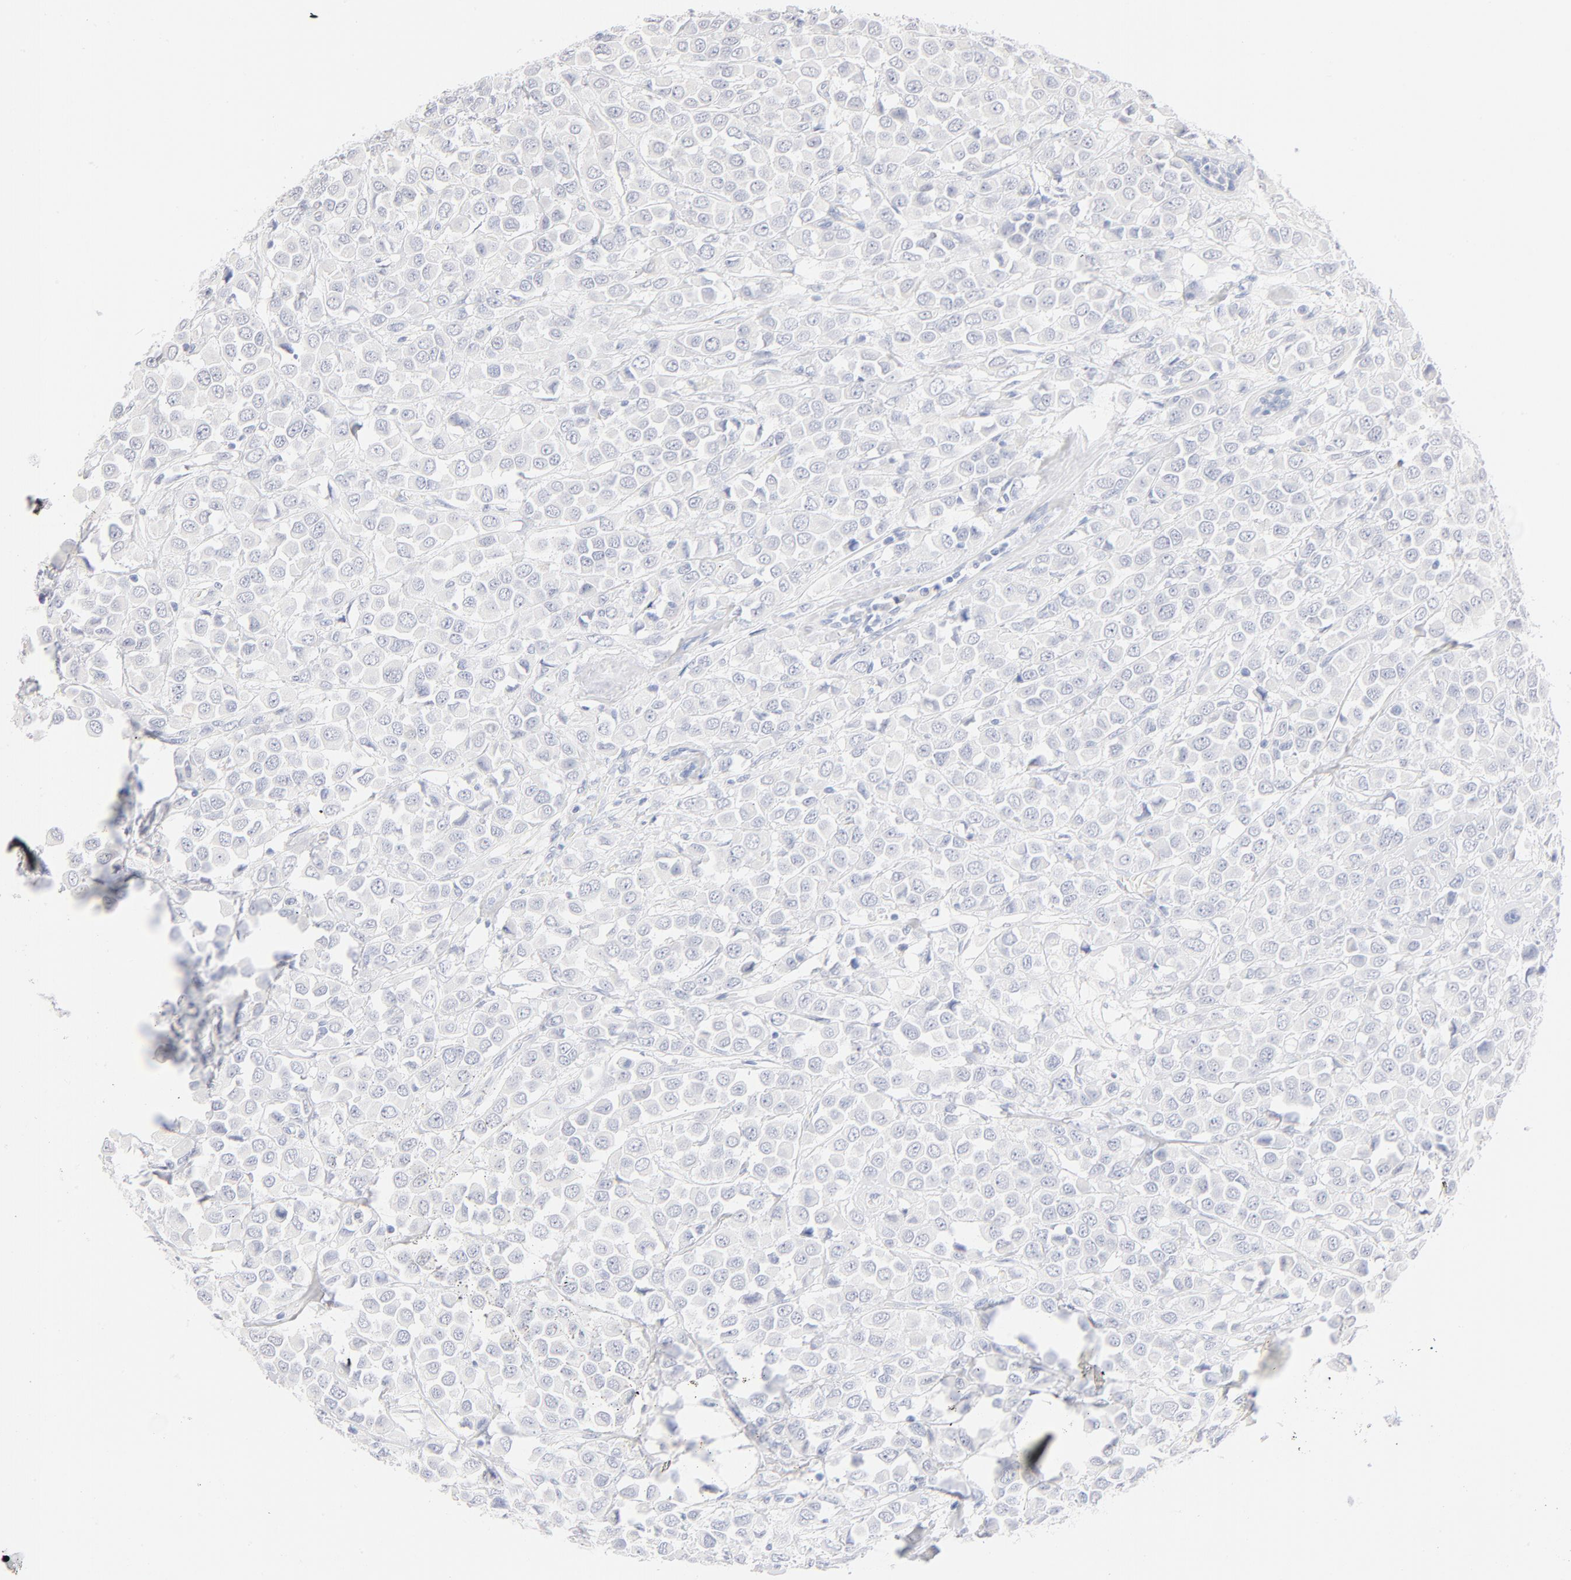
{"staining": {"intensity": "negative", "quantity": "none", "location": "none"}, "tissue": "breast cancer", "cell_type": "Tumor cells", "image_type": "cancer", "snomed": [{"axis": "morphology", "description": "Duct carcinoma"}, {"axis": "topography", "description": "Breast"}], "caption": "Breast infiltrating ductal carcinoma was stained to show a protein in brown. There is no significant positivity in tumor cells.", "gene": "ONECUT1", "patient": {"sex": "female", "age": 61}}